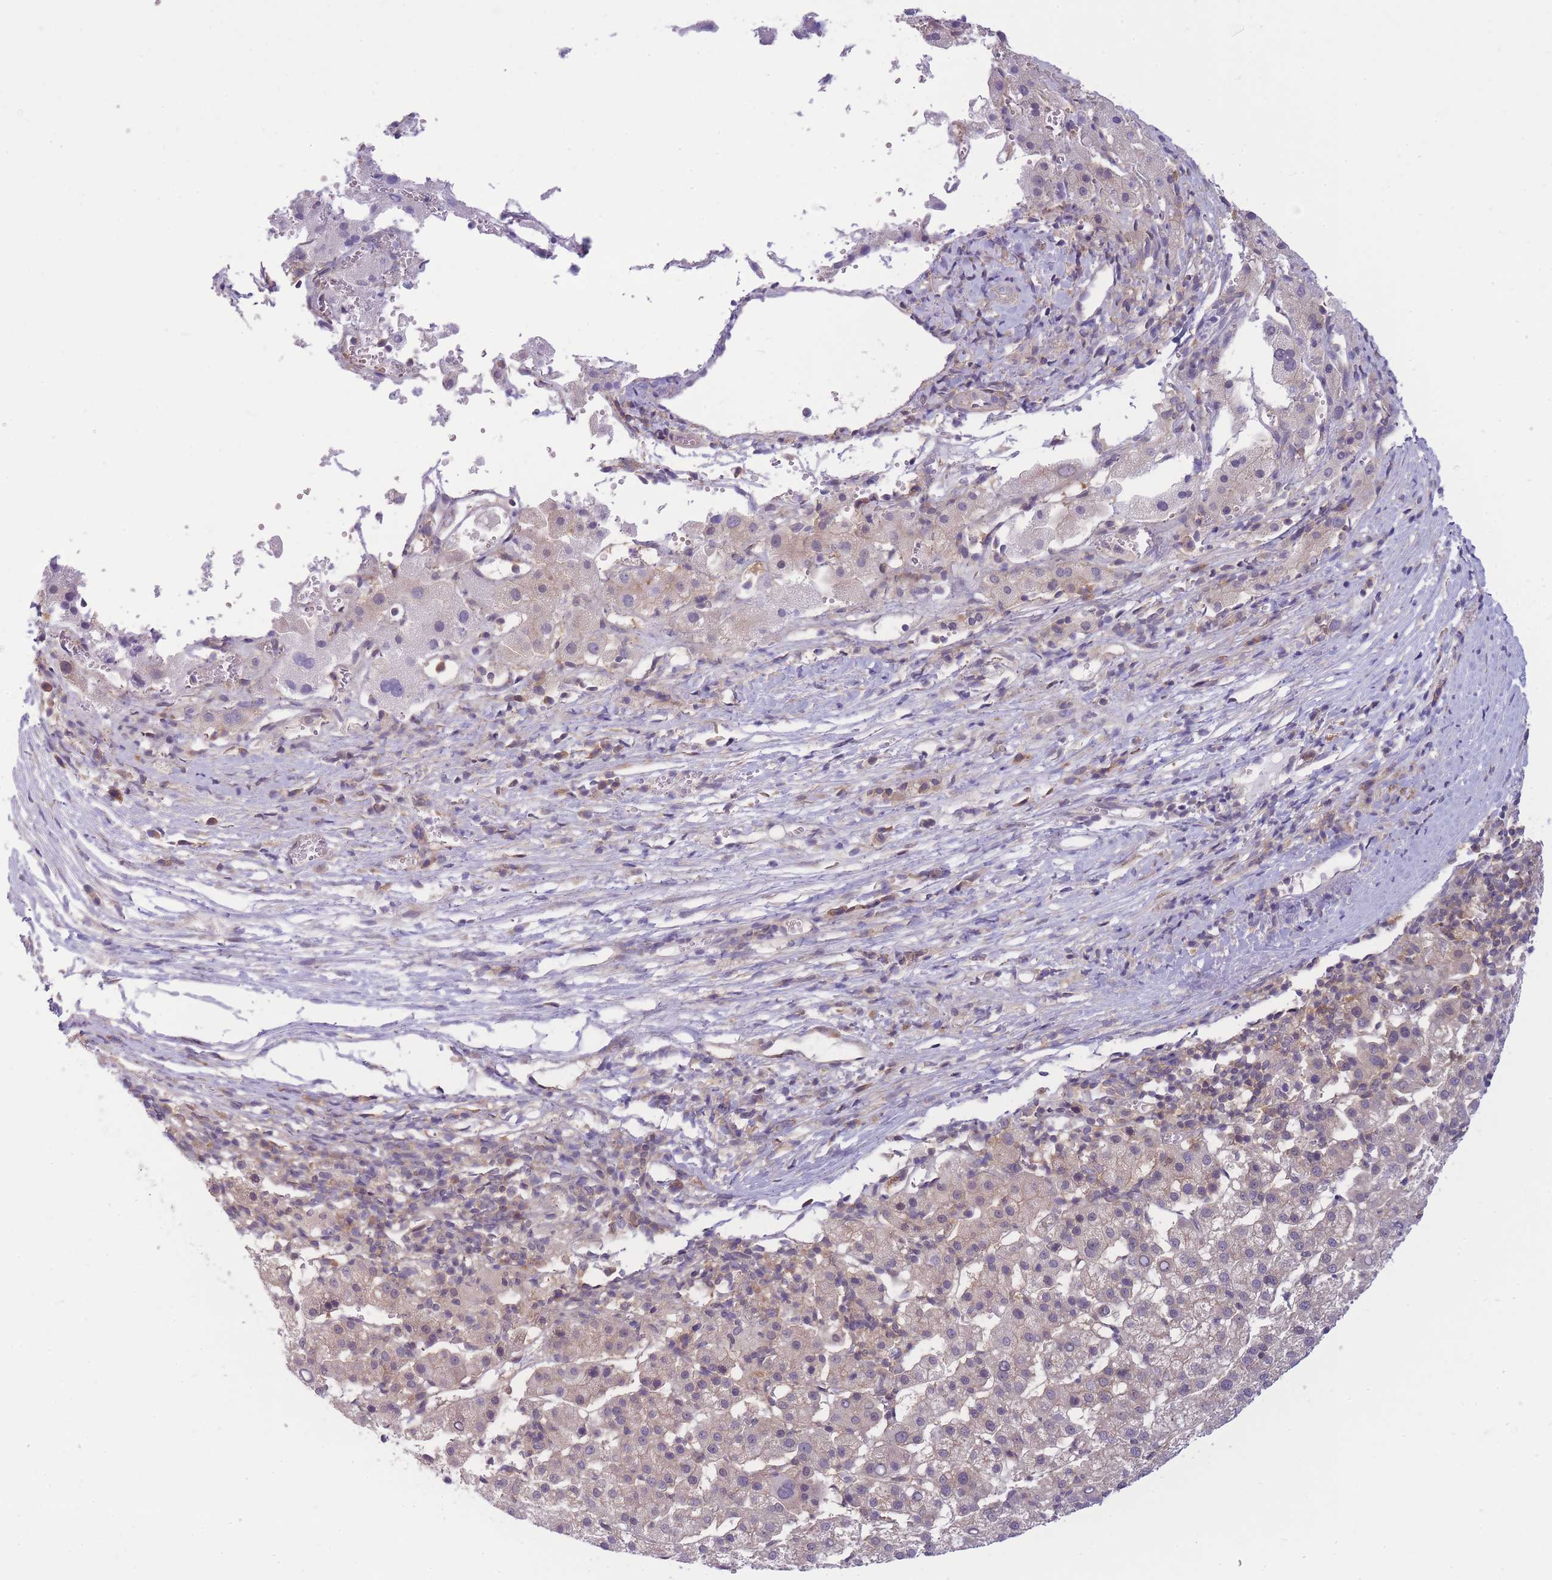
{"staining": {"intensity": "weak", "quantity": "<25%", "location": "cytoplasmic/membranous"}, "tissue": "liver cancer", "cell_type": "Tumor cells", "image_type": "cancer", "snomed": [{"axis": "morphology", "description": "Carcinoma, Hepatocellular, NOS"}, {"axis": "topography", "description": "Liver"}], "caption": "A photomicrograph of human liver cancer (hepatocellular carcinoma) is negative for staining in tumor cells.", "gene": "PFDN6", "patient": {"sex": "female", "age": 58}}